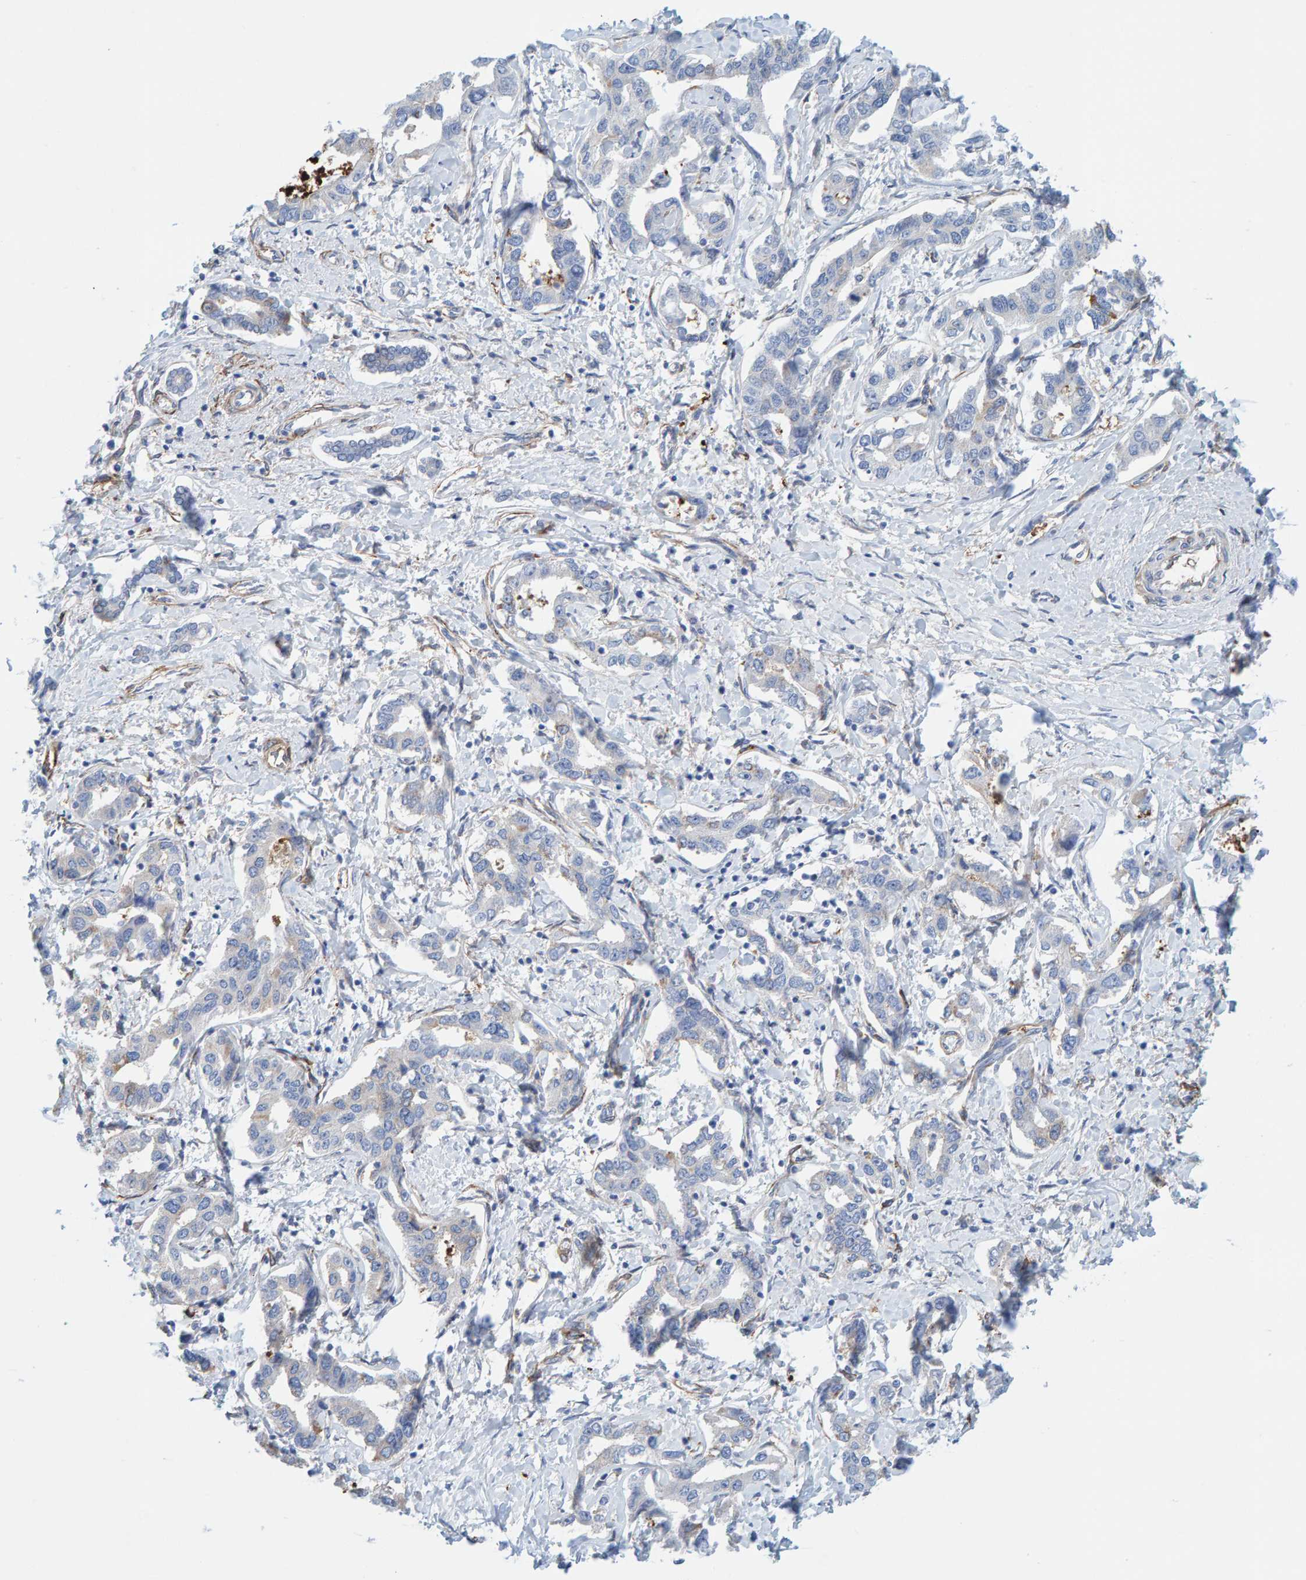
{"staining": {"intensity": "negative", "quantity": "none", "location": "none"}, "tissue": "liver cancer", "cell_type": "Tumor cells", "image_type": "cancer", "snomed": [{"axis": "morphology", "description": "Cholangiocarcinoma"}, {"axis": "topography", "description": "Liver"}], "caption": "This micrograph is of liver cancer (cholangiocarcinoma) stained with IHC to label a protein in brown with the nuclei are counter-stained blue. There is no positivity in tumor cells.", "gene": "MAP1B", "patient": {"sex": "male", "age": 59}}